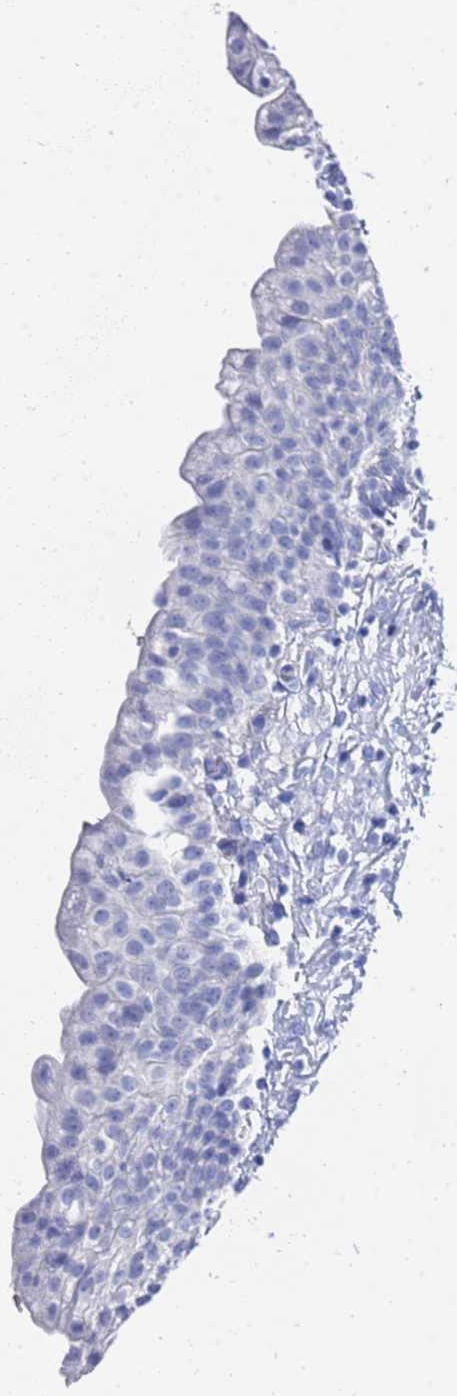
{"staining": {"intensity": "negative", "quantity": "none", "location": "none"}, "tissue": "urinary bladder", "cell_type": "Urothelial cells", "image_type": "normal", "snomed": [{"axis": "morphology", "description": "Normal tissue, NOS"}, {"axis": "topography", "description": "Urinary bladder"}], "caption": "A micrograph of urinary bladder stained for a protein shows no brown staining in urothelial cells. (DAB immunohistochemistry visualized using brightfield microscopy, high magnification).", "gene": "GGT1", "patient": {"sex": "male", "age": 55}}